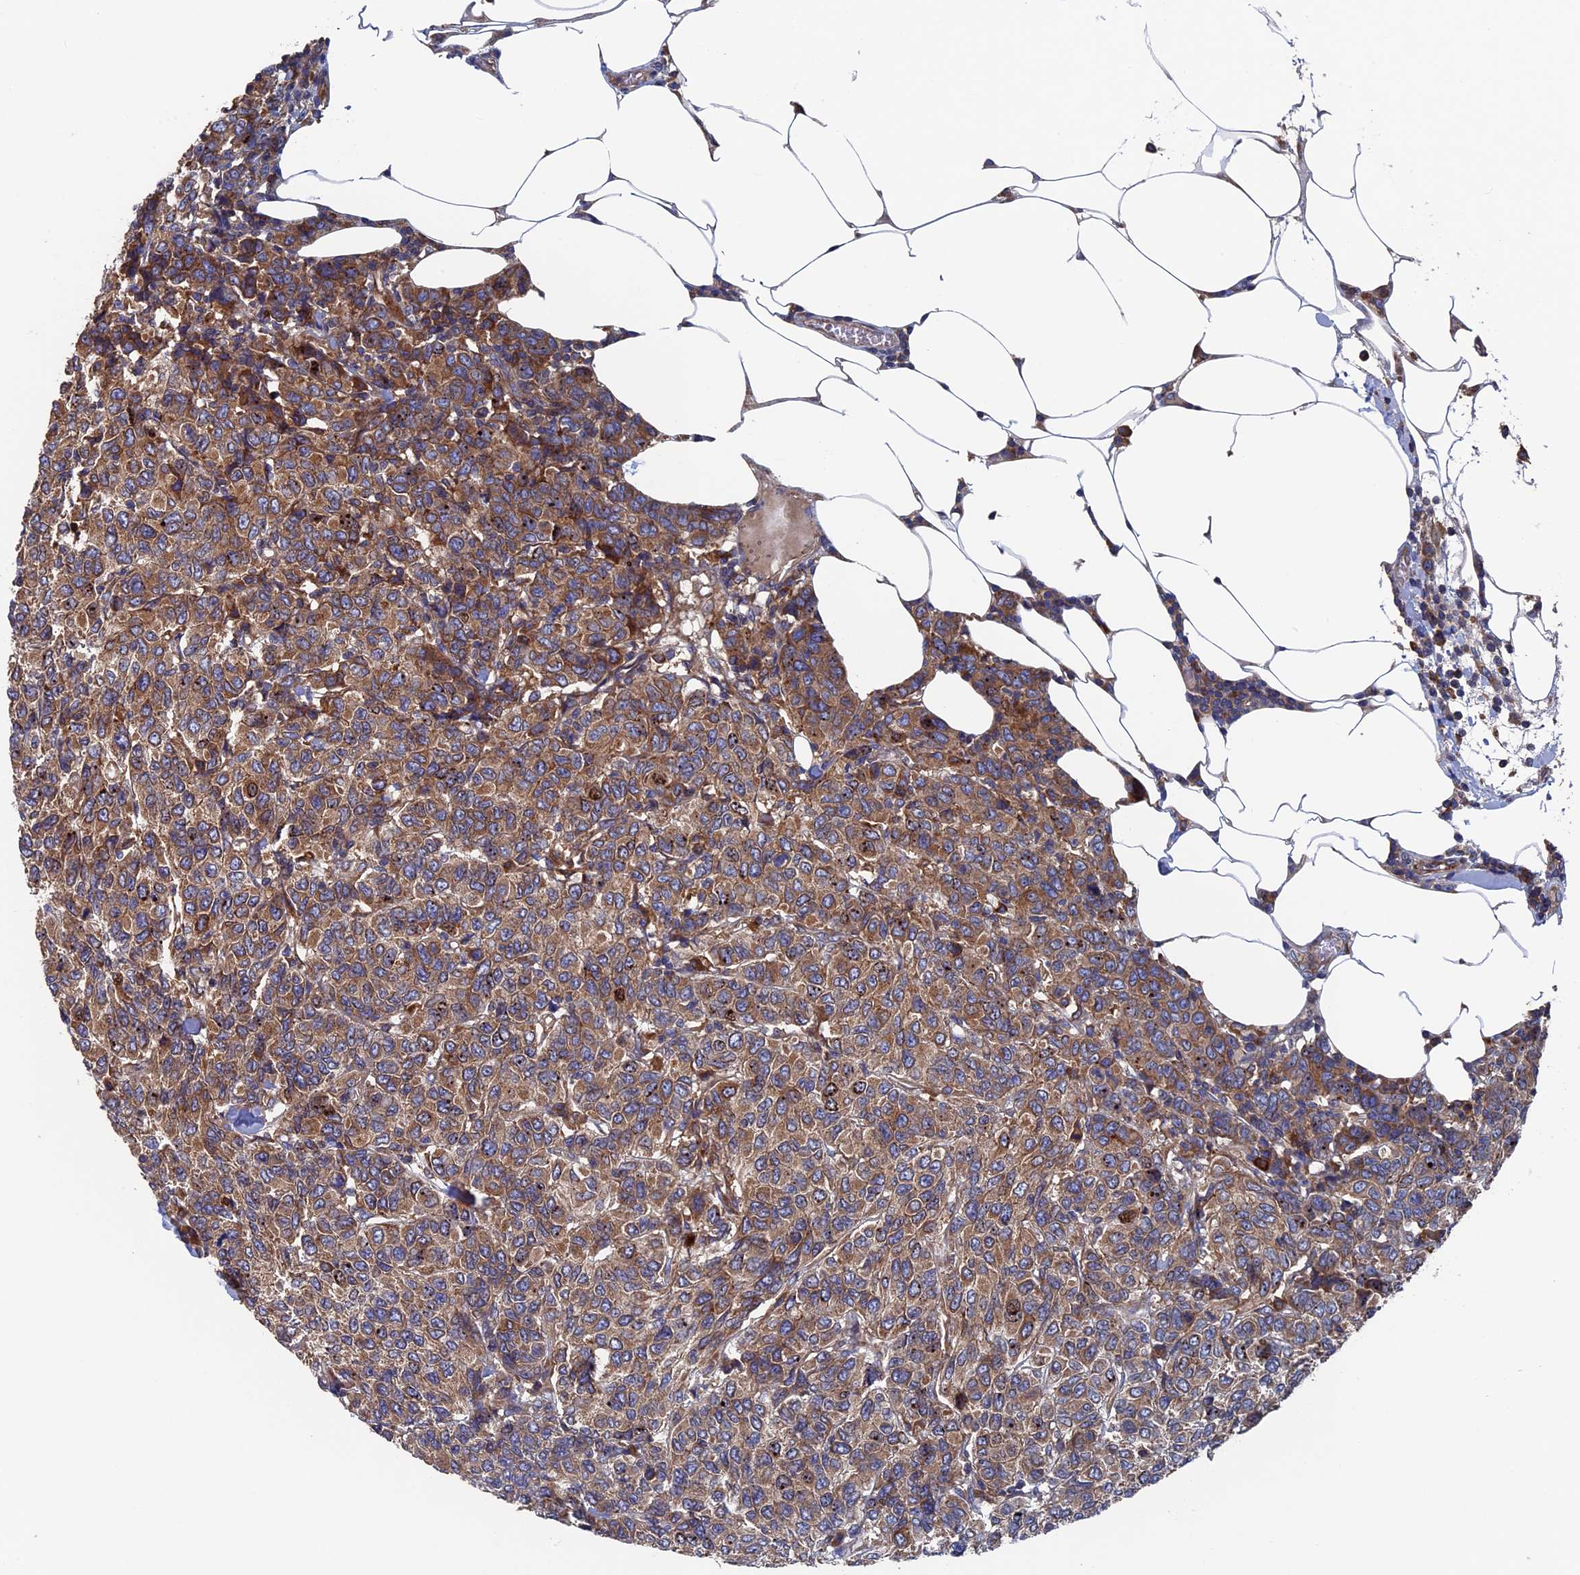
{"staining": {"intensity": "moderate", "quantity": ">75%", "location": "cytoplasmic/membranous"}, "tissue": "breast cancer", "cell_type": "Tumor cells", "image_type": "cancer", "snomed": [{"axis": "morphology", "description": "Duct carcinoma"}, {"axis": "topography", "description": "Breast"}], "caption": "Approximately >75% of tumor cells in breast cancer (infiltrating ductal carcinoma) exhibit moderate cytoplasmic/membranous protein positivity as visualized by brown immunohistochemical staining.", "gene": "DNAJC3", "patient": {"sex": "female", "age": 55}}